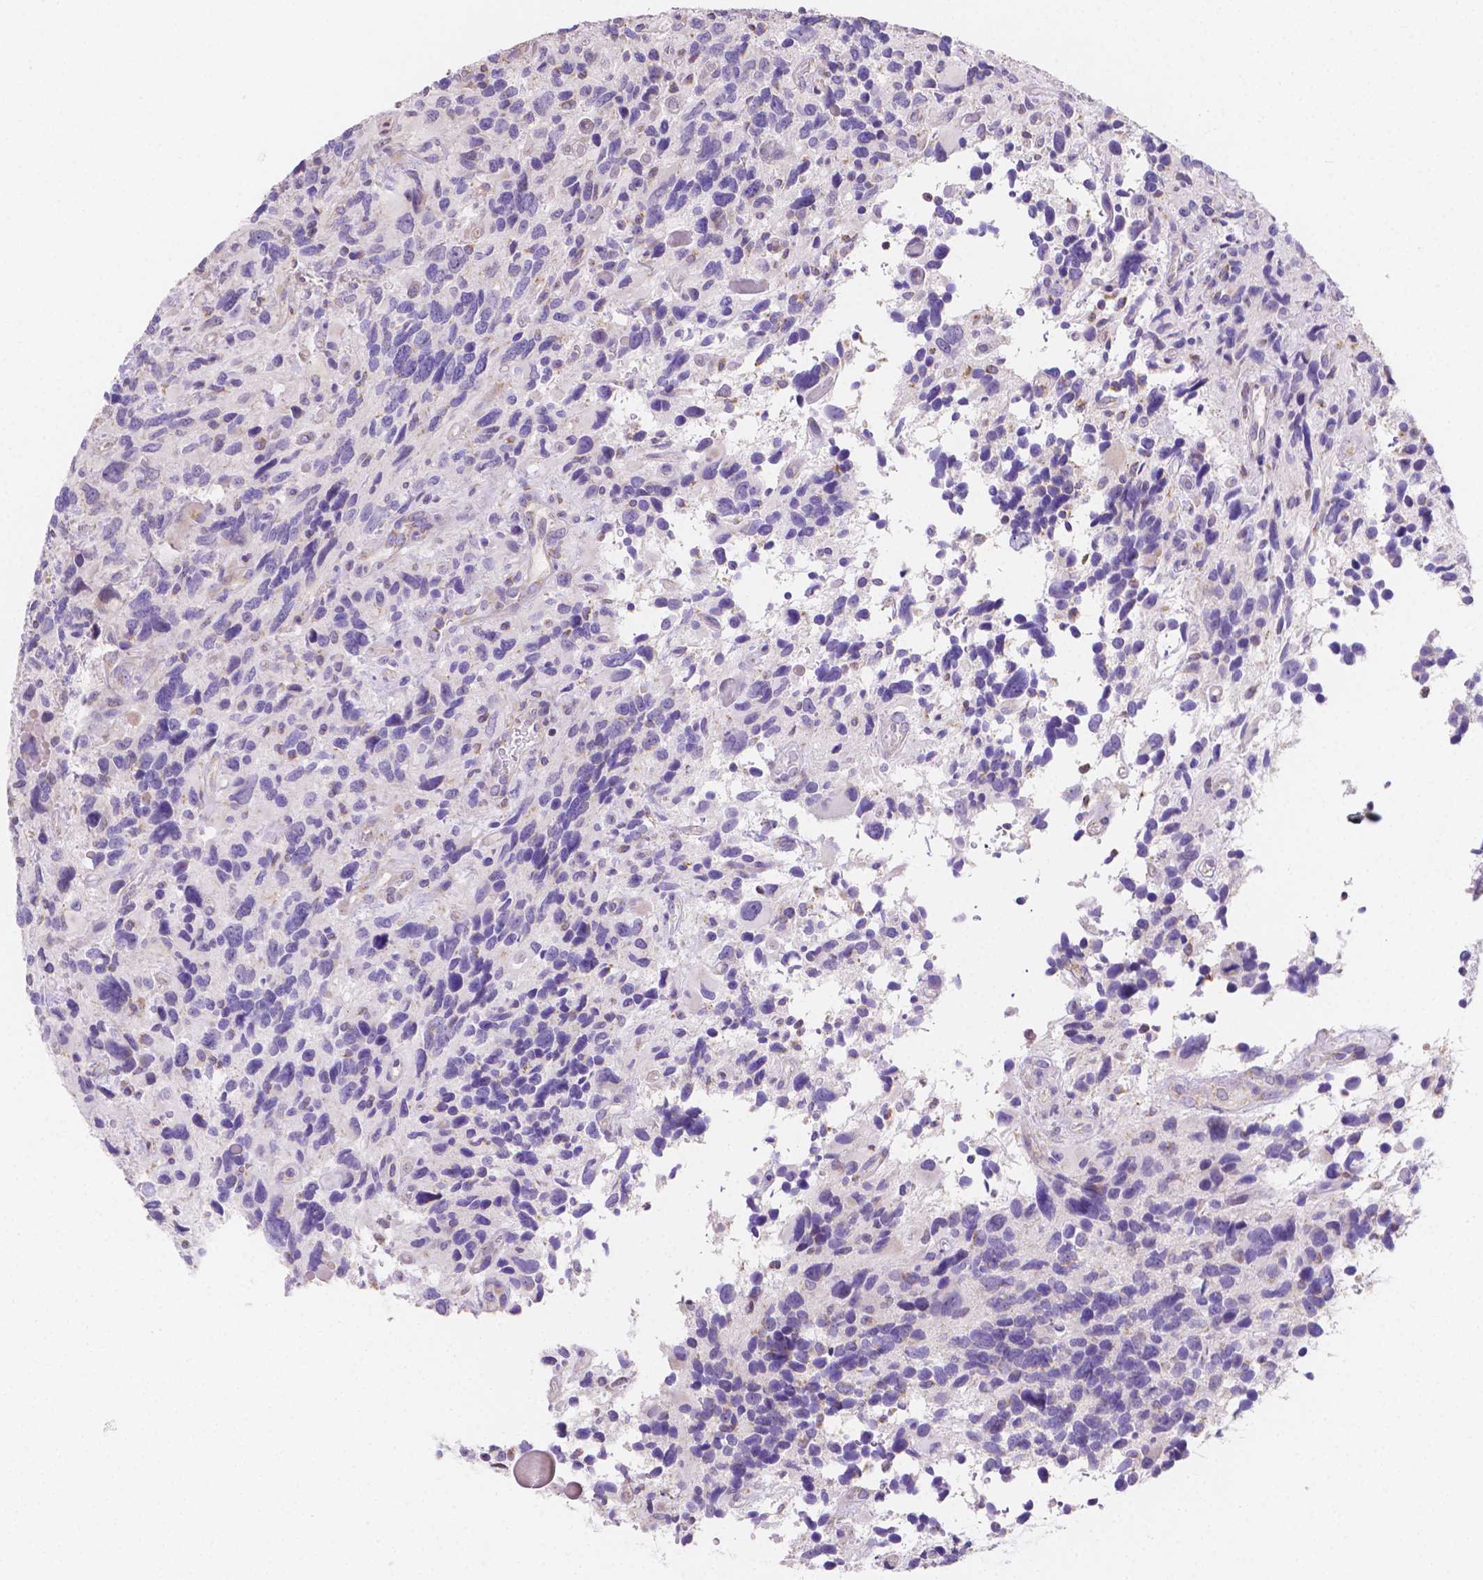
{"staining": {"intensity": "negative", "quantity": "none", "location": "none"}, "tissue": "glioma", "cell_type": "Tumor cells", "image_type": "cancer", "snomed": [{"axis": "morphology", "description": "Glioma, malignant, High grade"}, {"axis": "topography", "description": "Brain"}], "caption": "DAB immunohistochemical staining of glioma reveals no significant expression in tumor cells.", "gene": "TMEM130", "patient": {"sex": "male", "age": 46}}